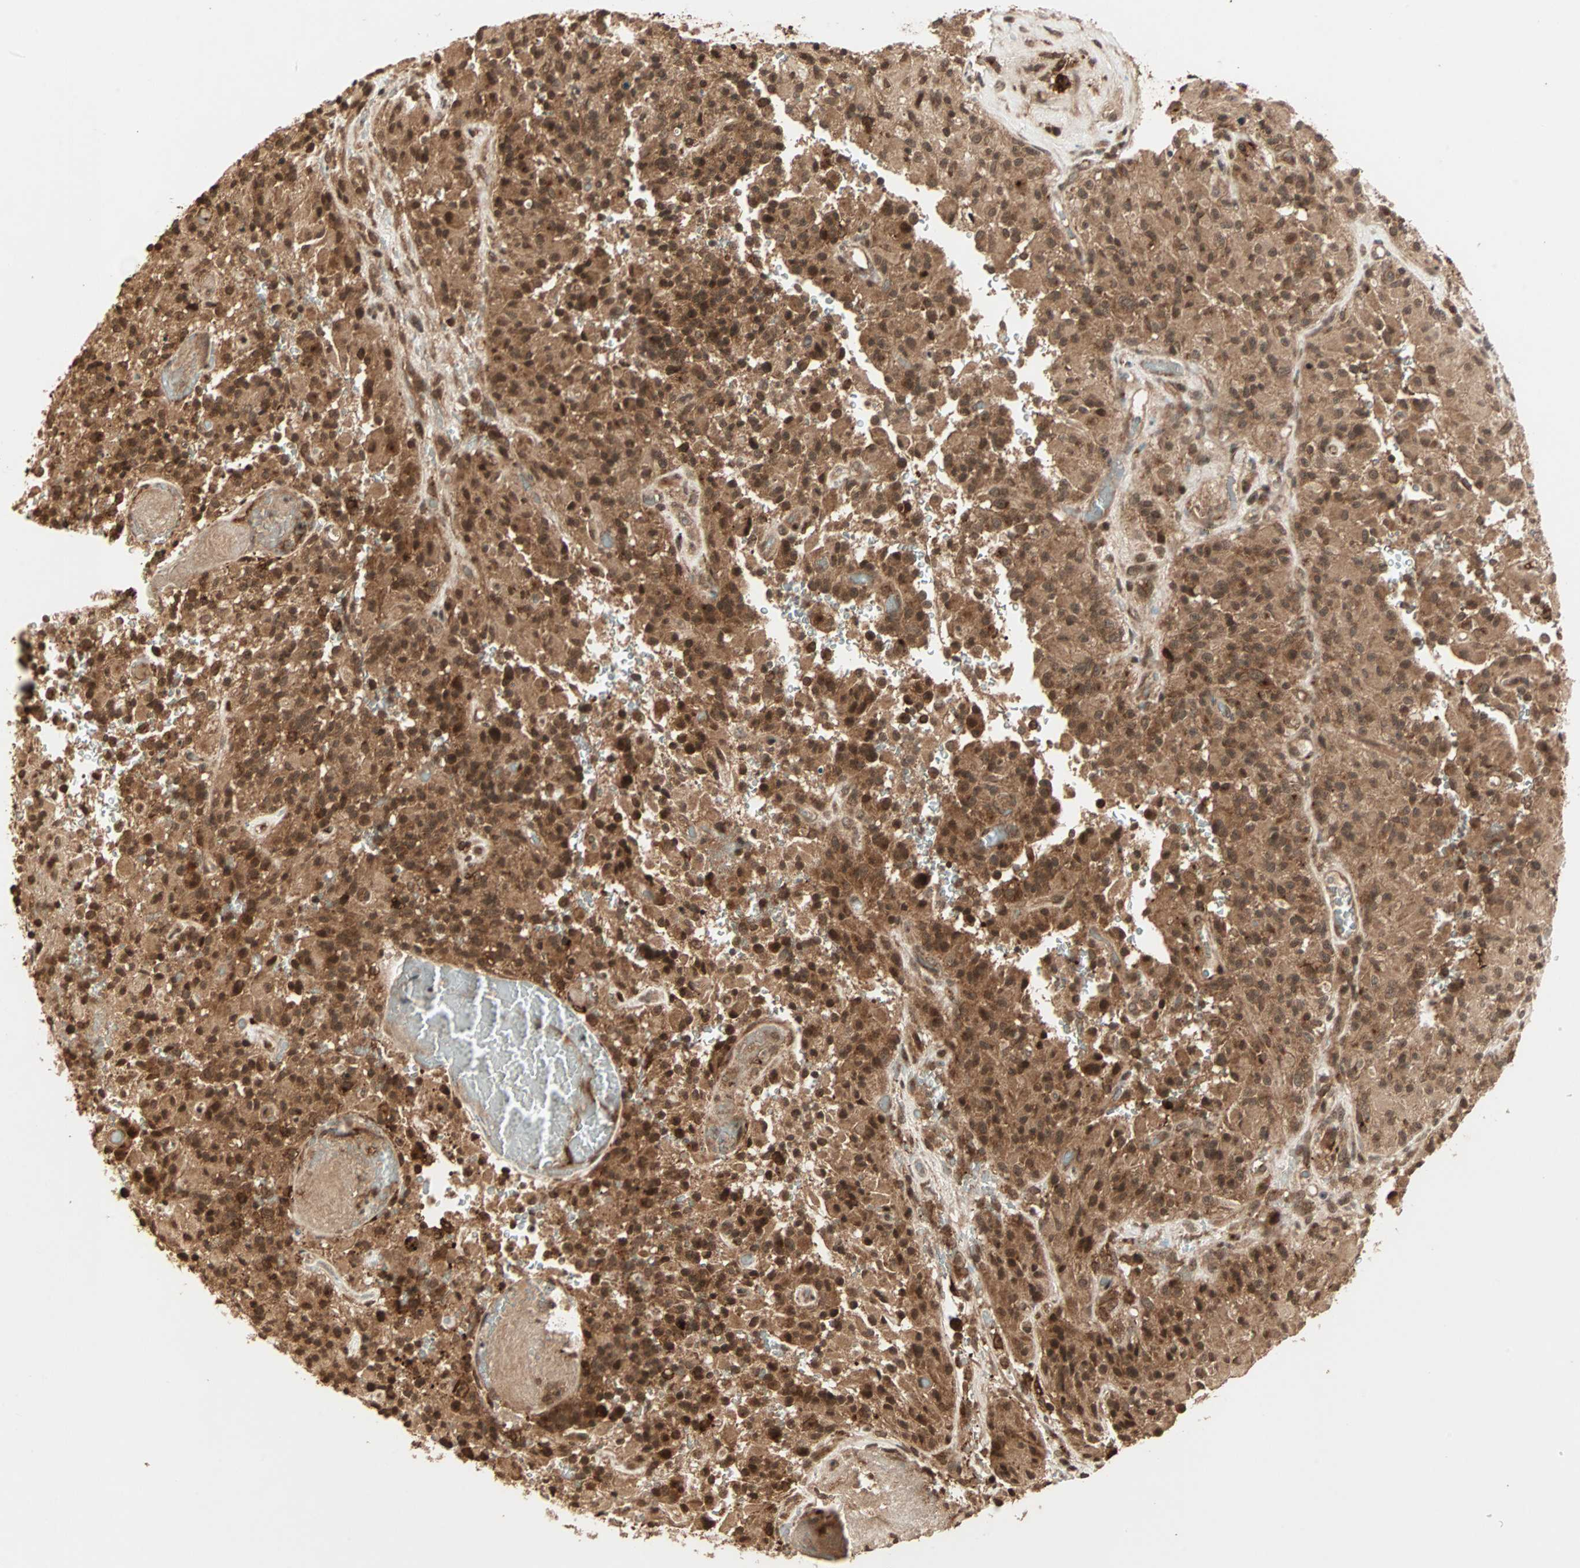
{"staining": {"intensity": "strong", "quantity": ">75%", "location": "cytoplasmic/membranous,nuclear"}, "tissue": "glioma", "cell_type": "Tumor cells", "image_type": "cancer", "snomed": [{"axis": "morphology", "description": "Glioma, malignant, High grade"}, {"axis": "topography", "description": "Brain"}], "caption": "Immunohistochemistry (IHC) image of malignant high-grade glioma stained for a protein (brown), which exhibits high levels of strong cytoplasmic/membranous and nuclear staining in approximately >75% of tumor cells.", "gene": "RFFL", "patient": {"sex": "male", "age": 71}}